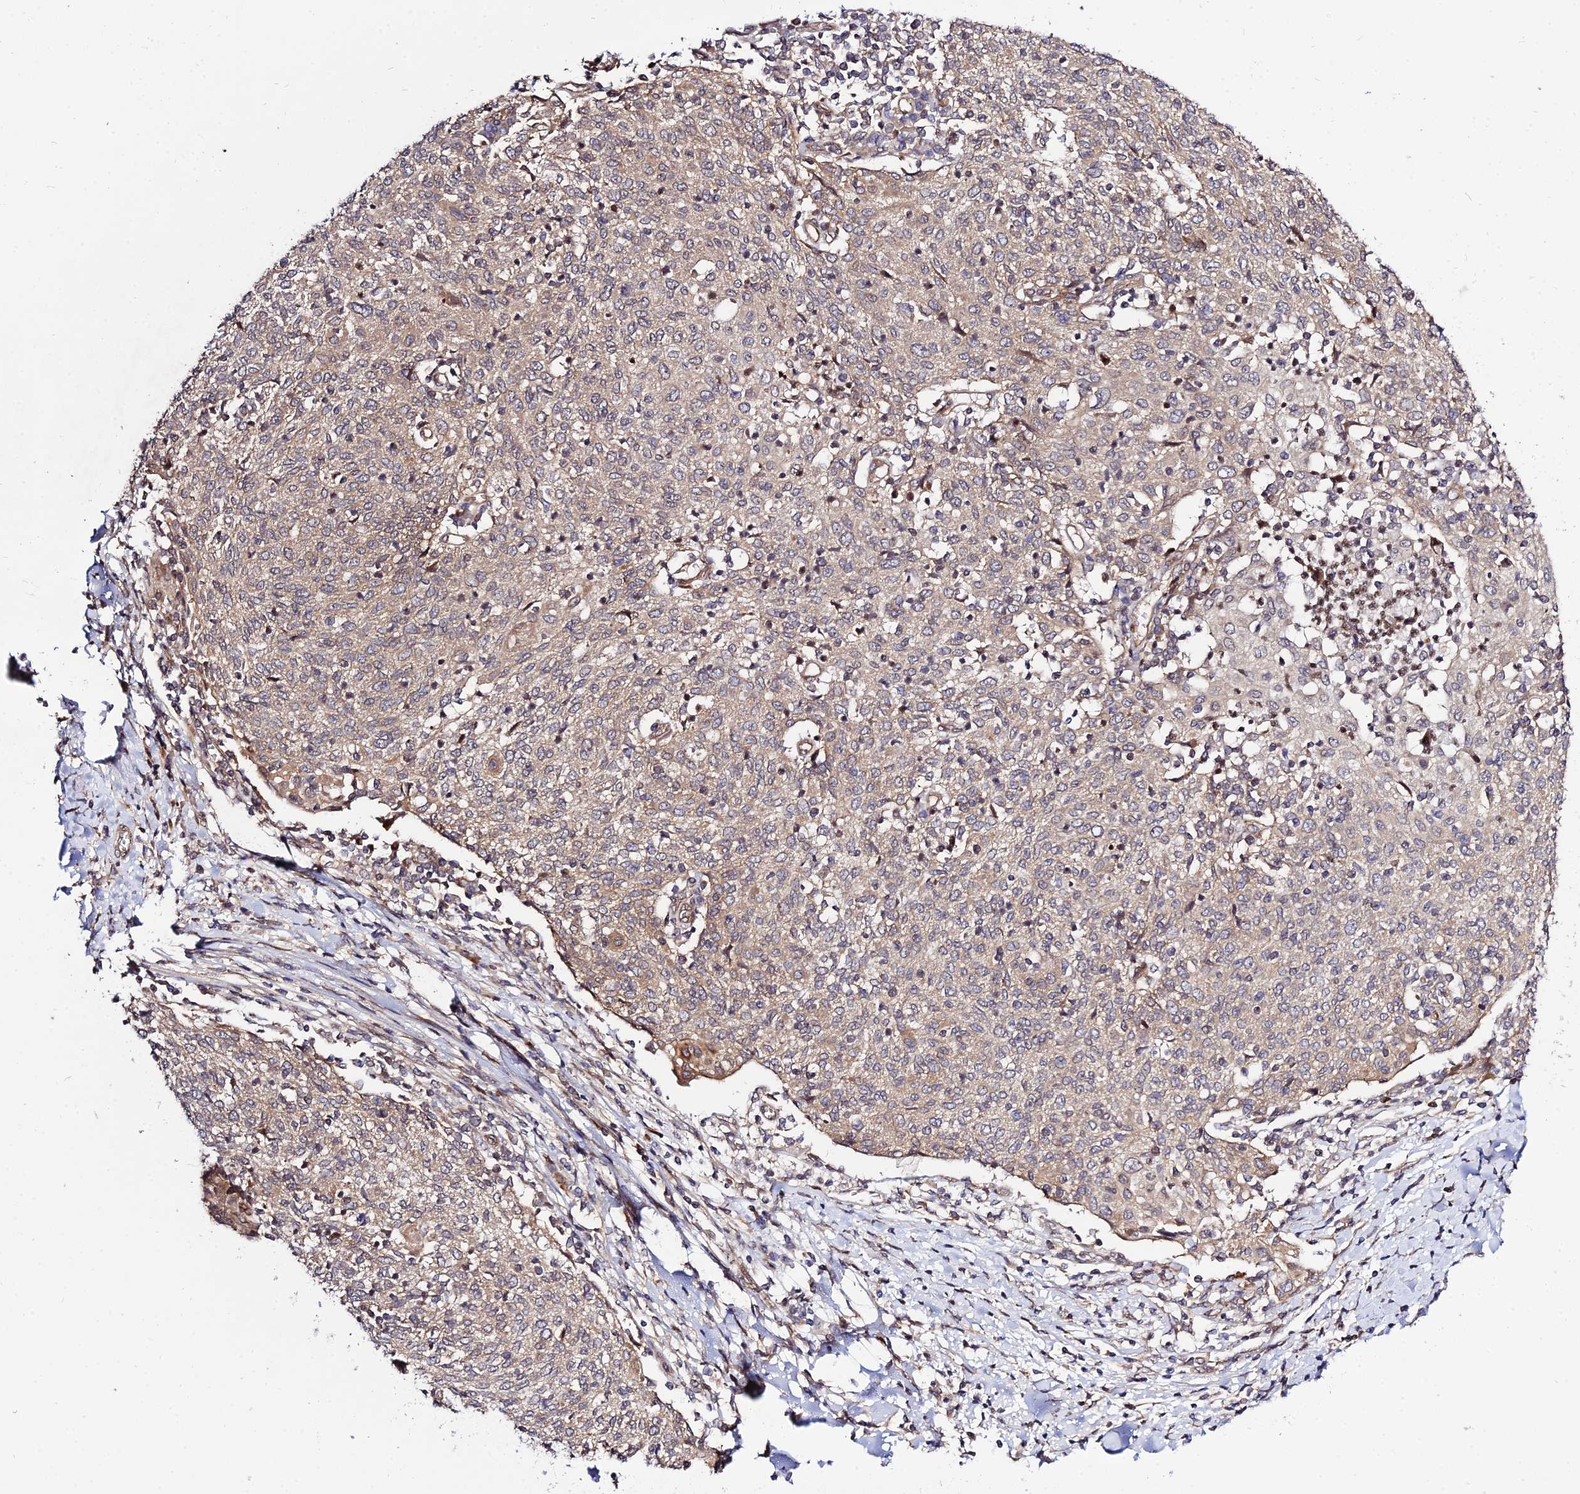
{"staining": {"intensity": "weak", "quantity": ">75%", "location": "cytoplasmic/membranous"}, "tissue": "cervical cancer", "cell_type": "Tumor cells", "image_type": "cancer", "snomed": [{"axis": "morphology", "description": "Squamous cell carcinoma, NOS"}, {"axis": "topography", "description": "Cervix"}], "caption": "Approximately >75% of tumor cells in cervical squamous cell carcinoma exhibit weak cytoplasmic/membranous protein staining as visualized by brown immunohistochemical staining.", "gene": "SMG6", "patient": {"sex": "female", "age": 52}}